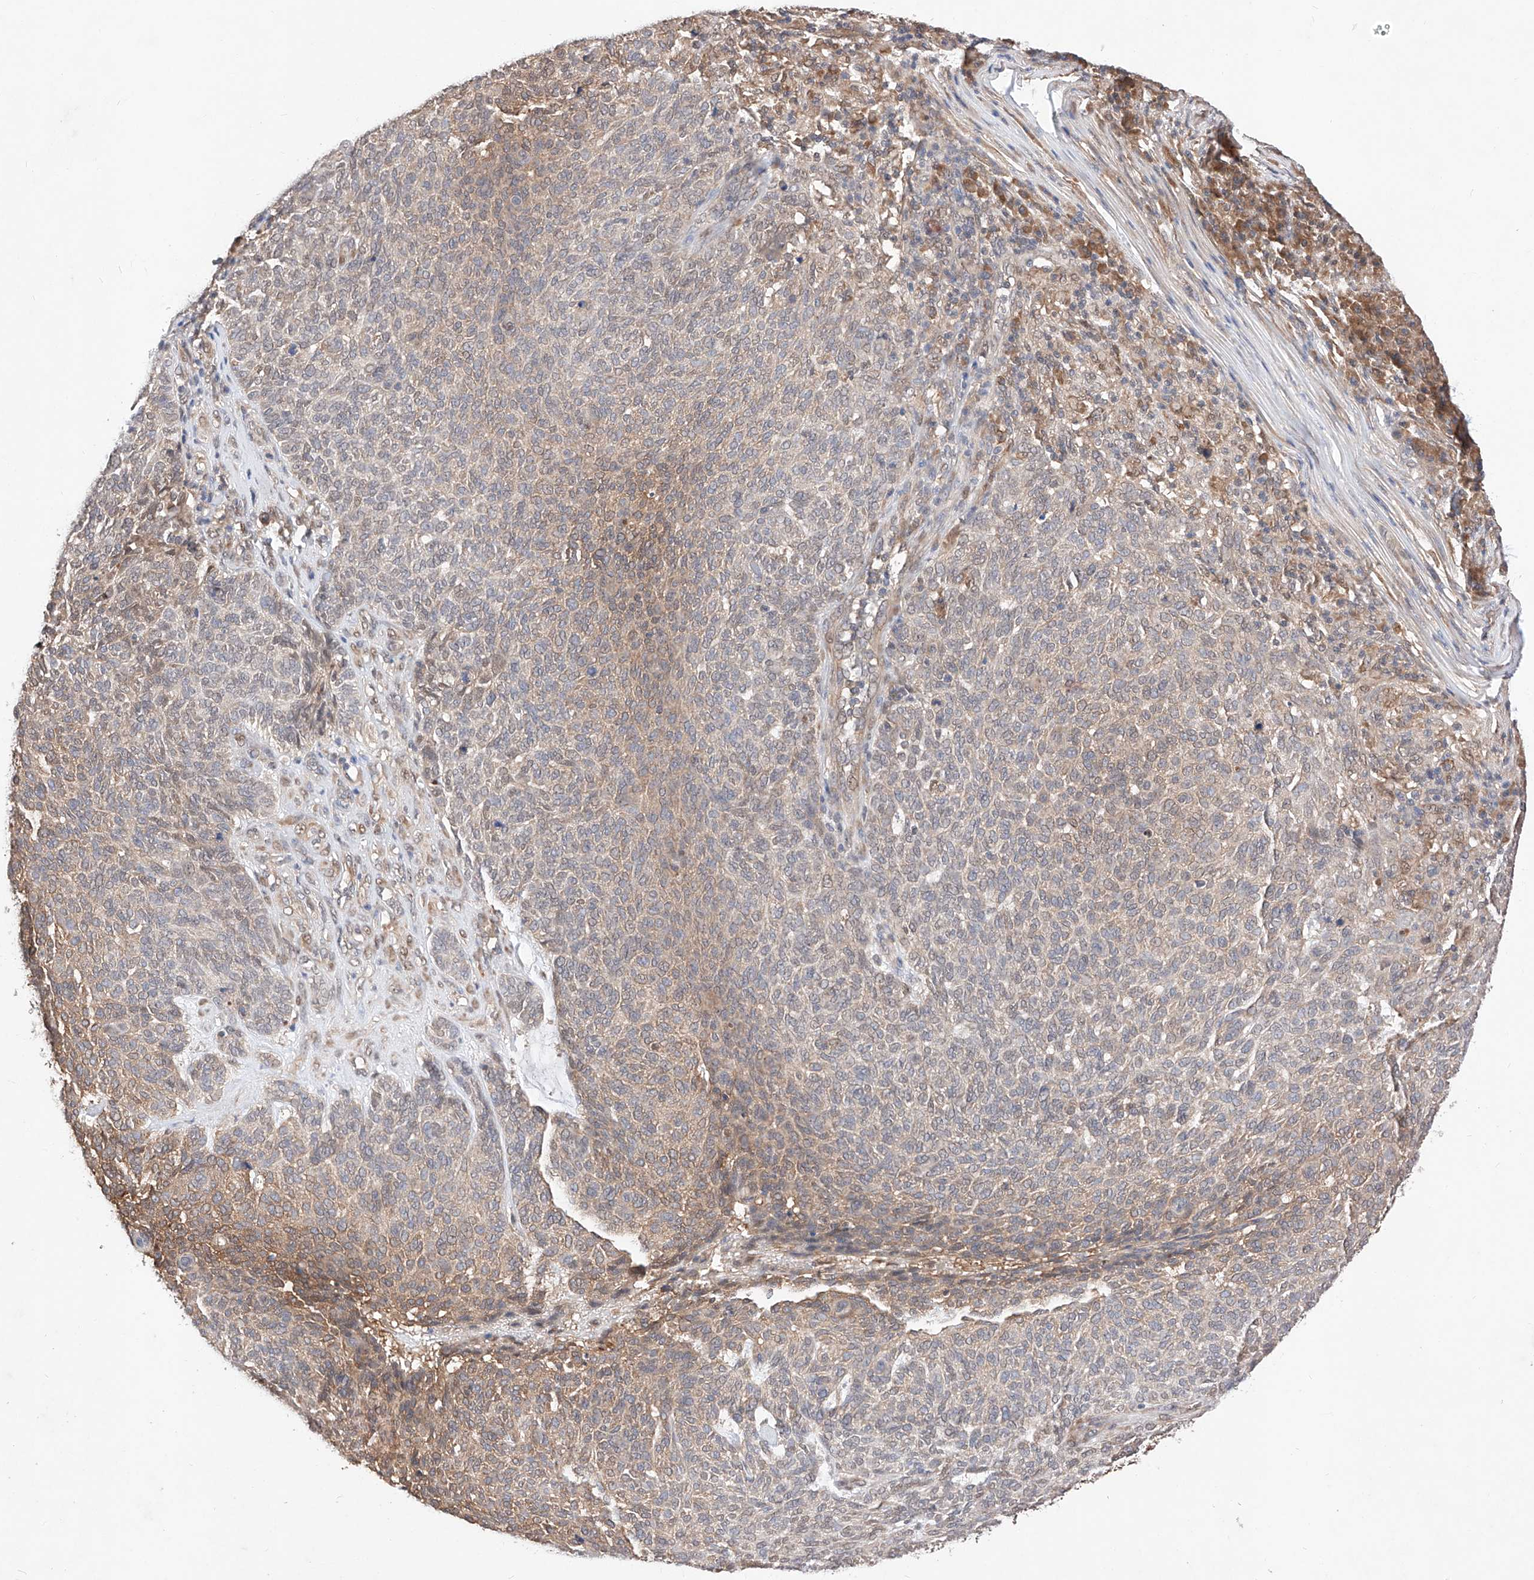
{"staining": {"intensity": "weak", "quantity": "25%-75%", "location": "cytoplasmic/membranous"}, "tissue": "skin cancer", "cell_type": "Tumor cells", "image_type": "cancer", "snomed": [{"axis": "morphology", "description": "Squamous cell carcinoma, NOS"}, {"axis": "topography", "description": "Skin"}], "caption": "Immunohistochemical staining of human skin squamous cell carcinoma reveals low levels of weak cytoplasmic/membranous positivity in approximately 25%-75% of tumor cells. Immunohistochemistry (ihc) stains the protein of interest in brown and the nuclei are stained blue.", "gene": "ZSCAN4", "patient": {"sex": "female", "age": 90}}